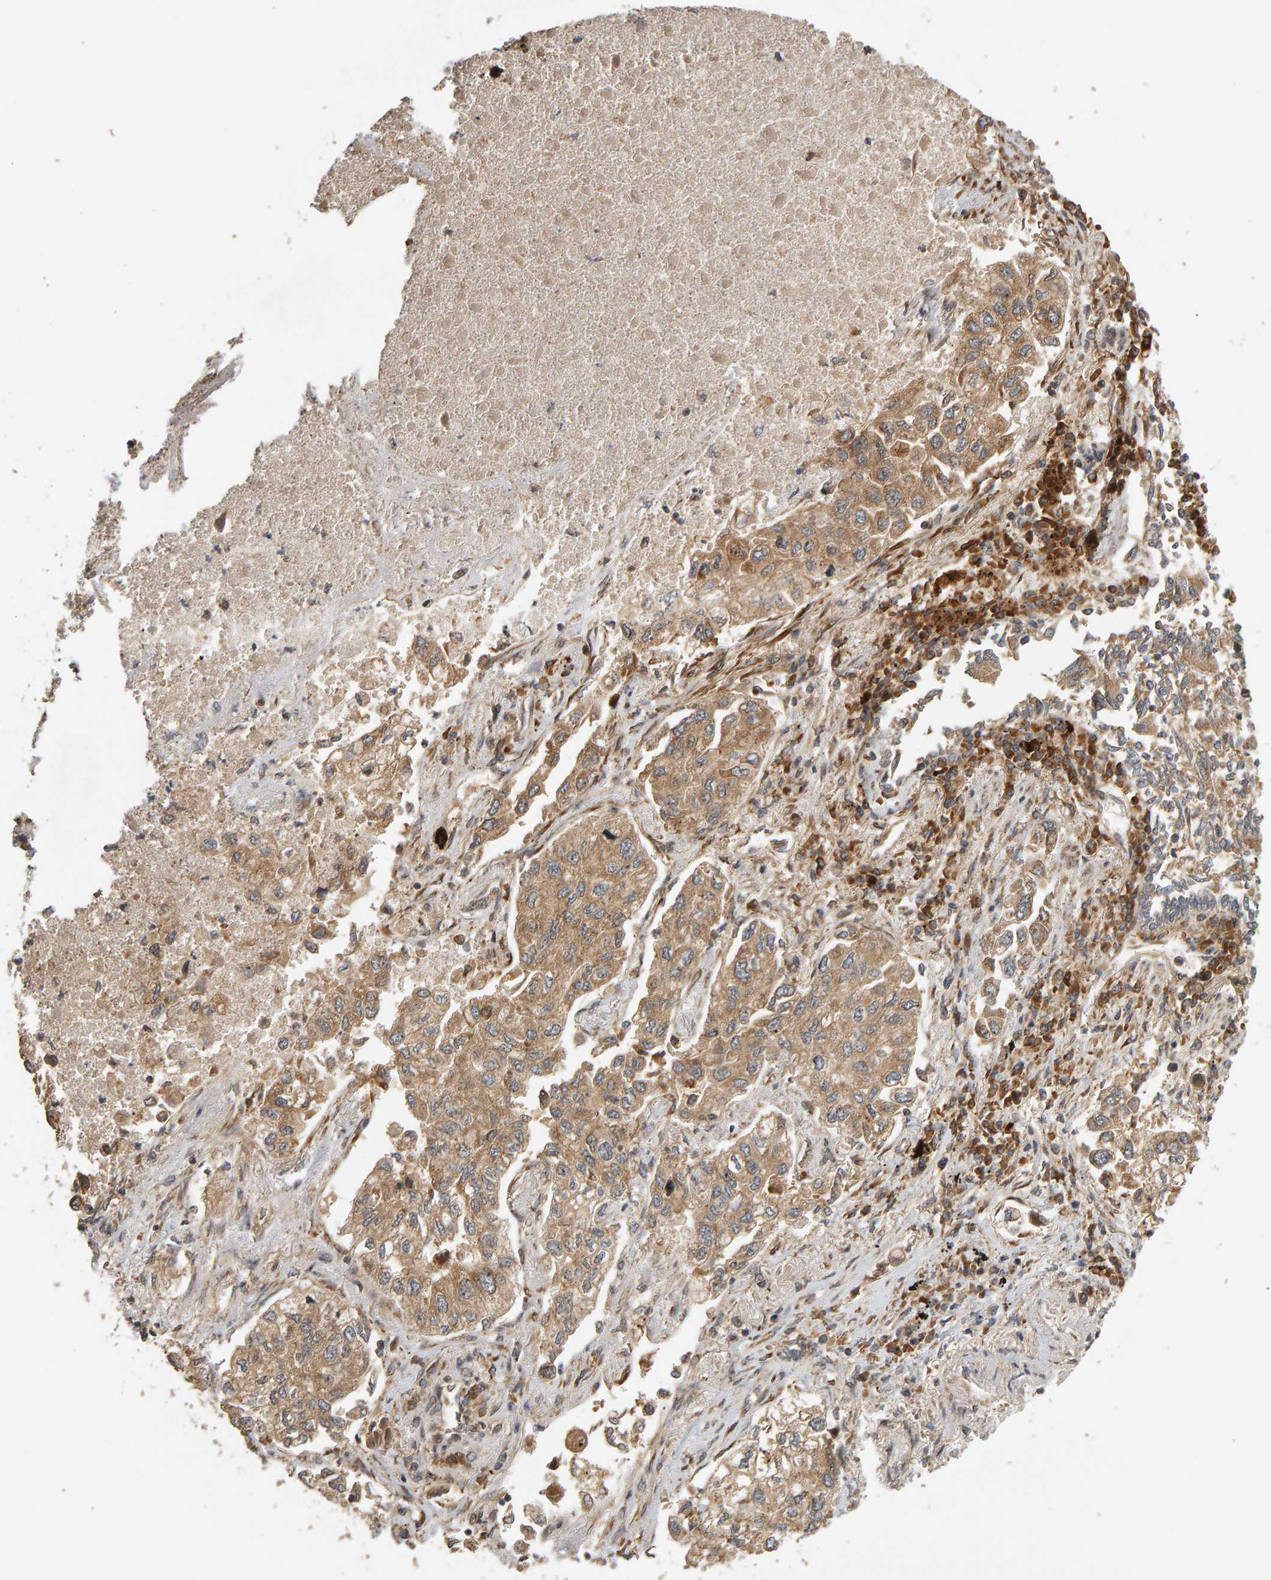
{"staining": {"intensity": "moderate", "quantity": ">75%", "location": "cytoplasmic/membranous"}, "tissue": "lung cancer", "cell_type": "Tumor cells", "image_type": "cancer", "snomed": [{"axis": "morphology", "description": "Inflammation, NOS"}, {"axis": "morphology", "description": "Adenocarcinoma, NOS"}, {"axis": "topography", "description": "Lung"}], "caption": "High-power microscopy captured an IHC micrograph of adenocarcinoma (lung), revealing moderate cytoplasmic/membranous expression in about >75% of tumor cells. Immunohistochemistry (ihc) stains the protein in brown and the nuclei are stained blue.", "gene": "ZFAND1", "patient": {"sex": "male", "age": 63}}